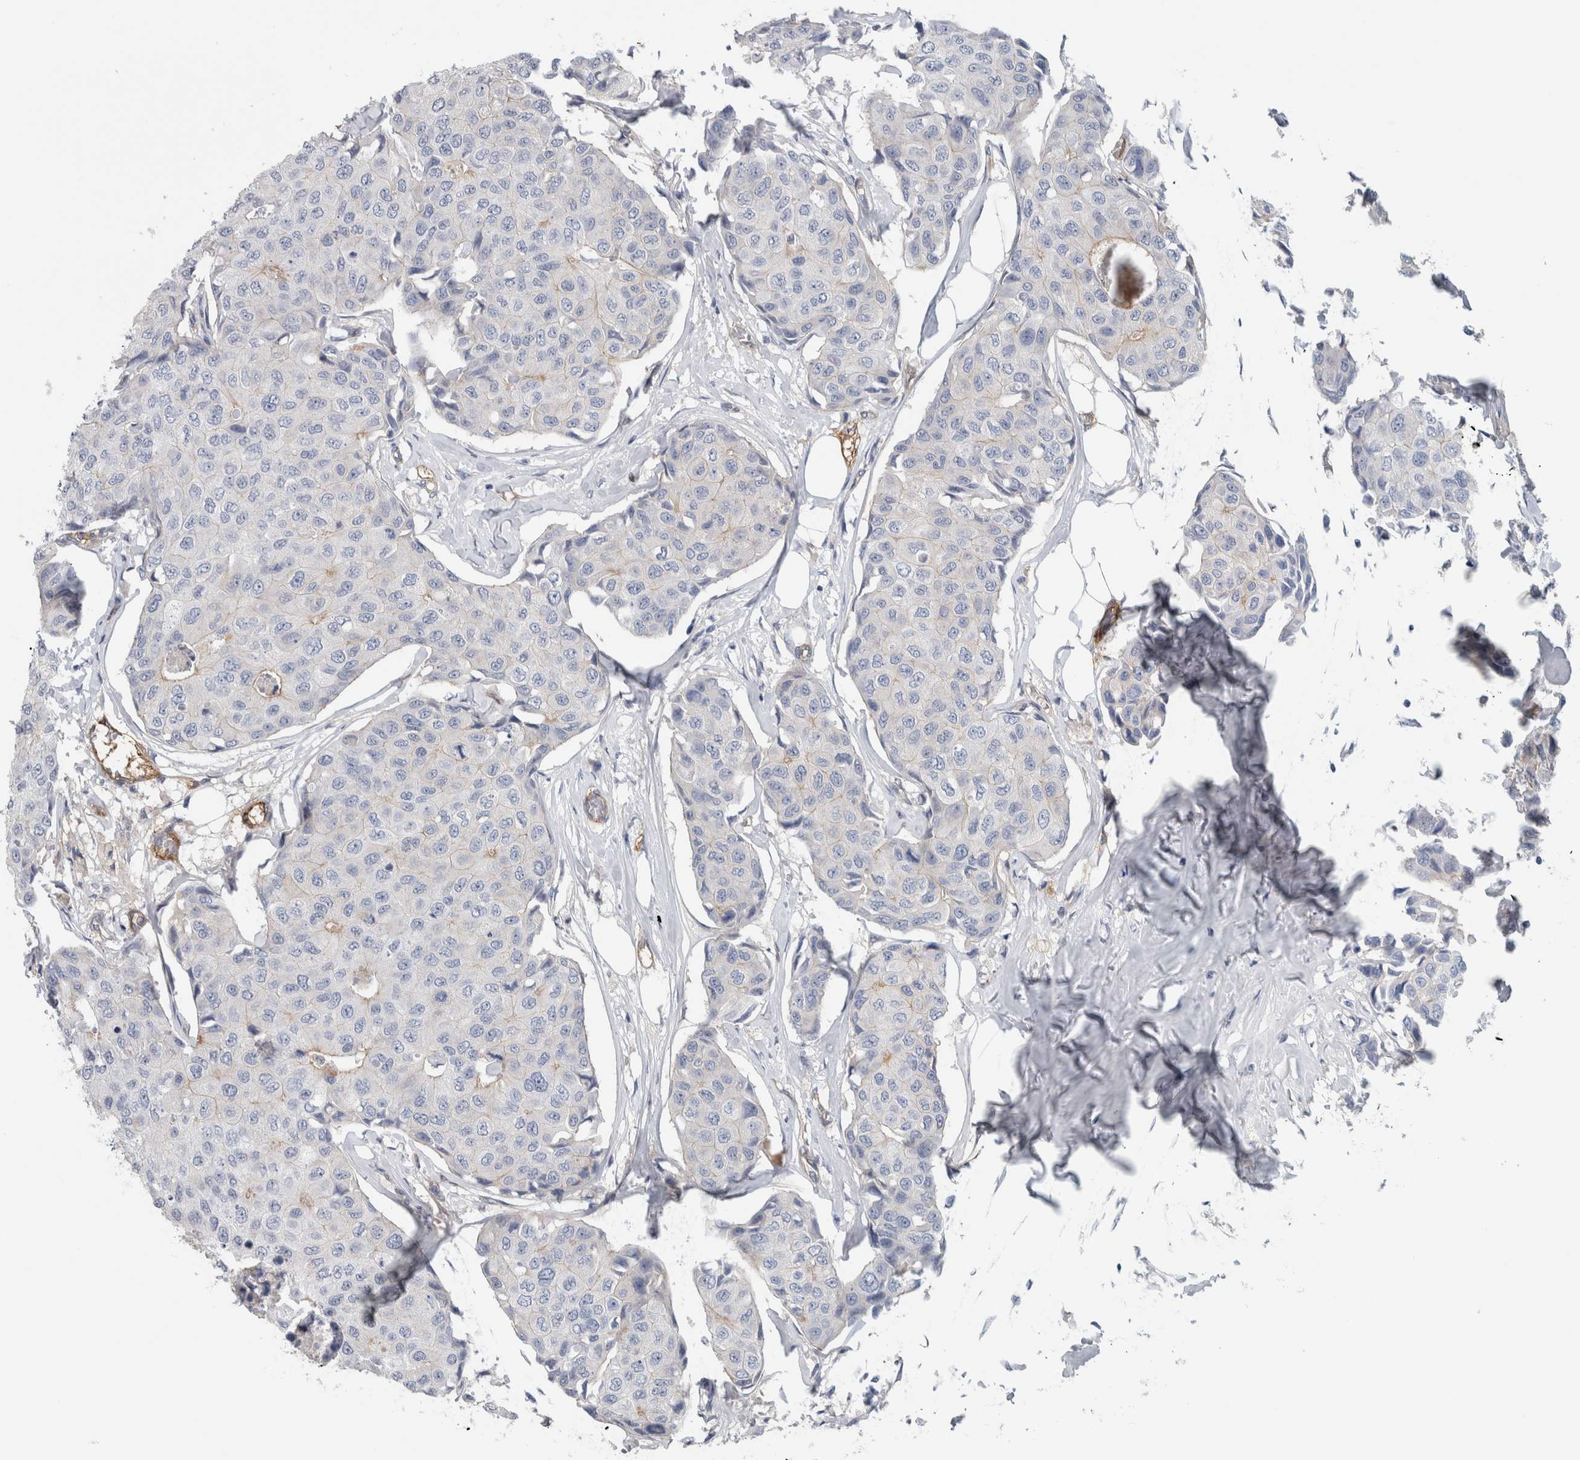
{"staining": {"intensity": "negative", "quantity": "none", "location": "none"}, "tissue": "breast cancer", "cell_type": "Tumor cells", "image_type": "cancer", "snomed": [{"axis": "morphology", "description": "Duct carcinoma"}, {"axis": "topography", "description": "Breast"}], "caption": "High power microscopy histopathology image of an immunohistochemistry (IHC) image of invasive ductal carcinoma (breast), revealing no significant expression in tumor cells. (Brightfield microscopy of DAB (3,3'-diaminobenzidine) immunohistochemistry at high magnification).", "gene": "CD59", "patient": {"sex": "female", "age": 80}}